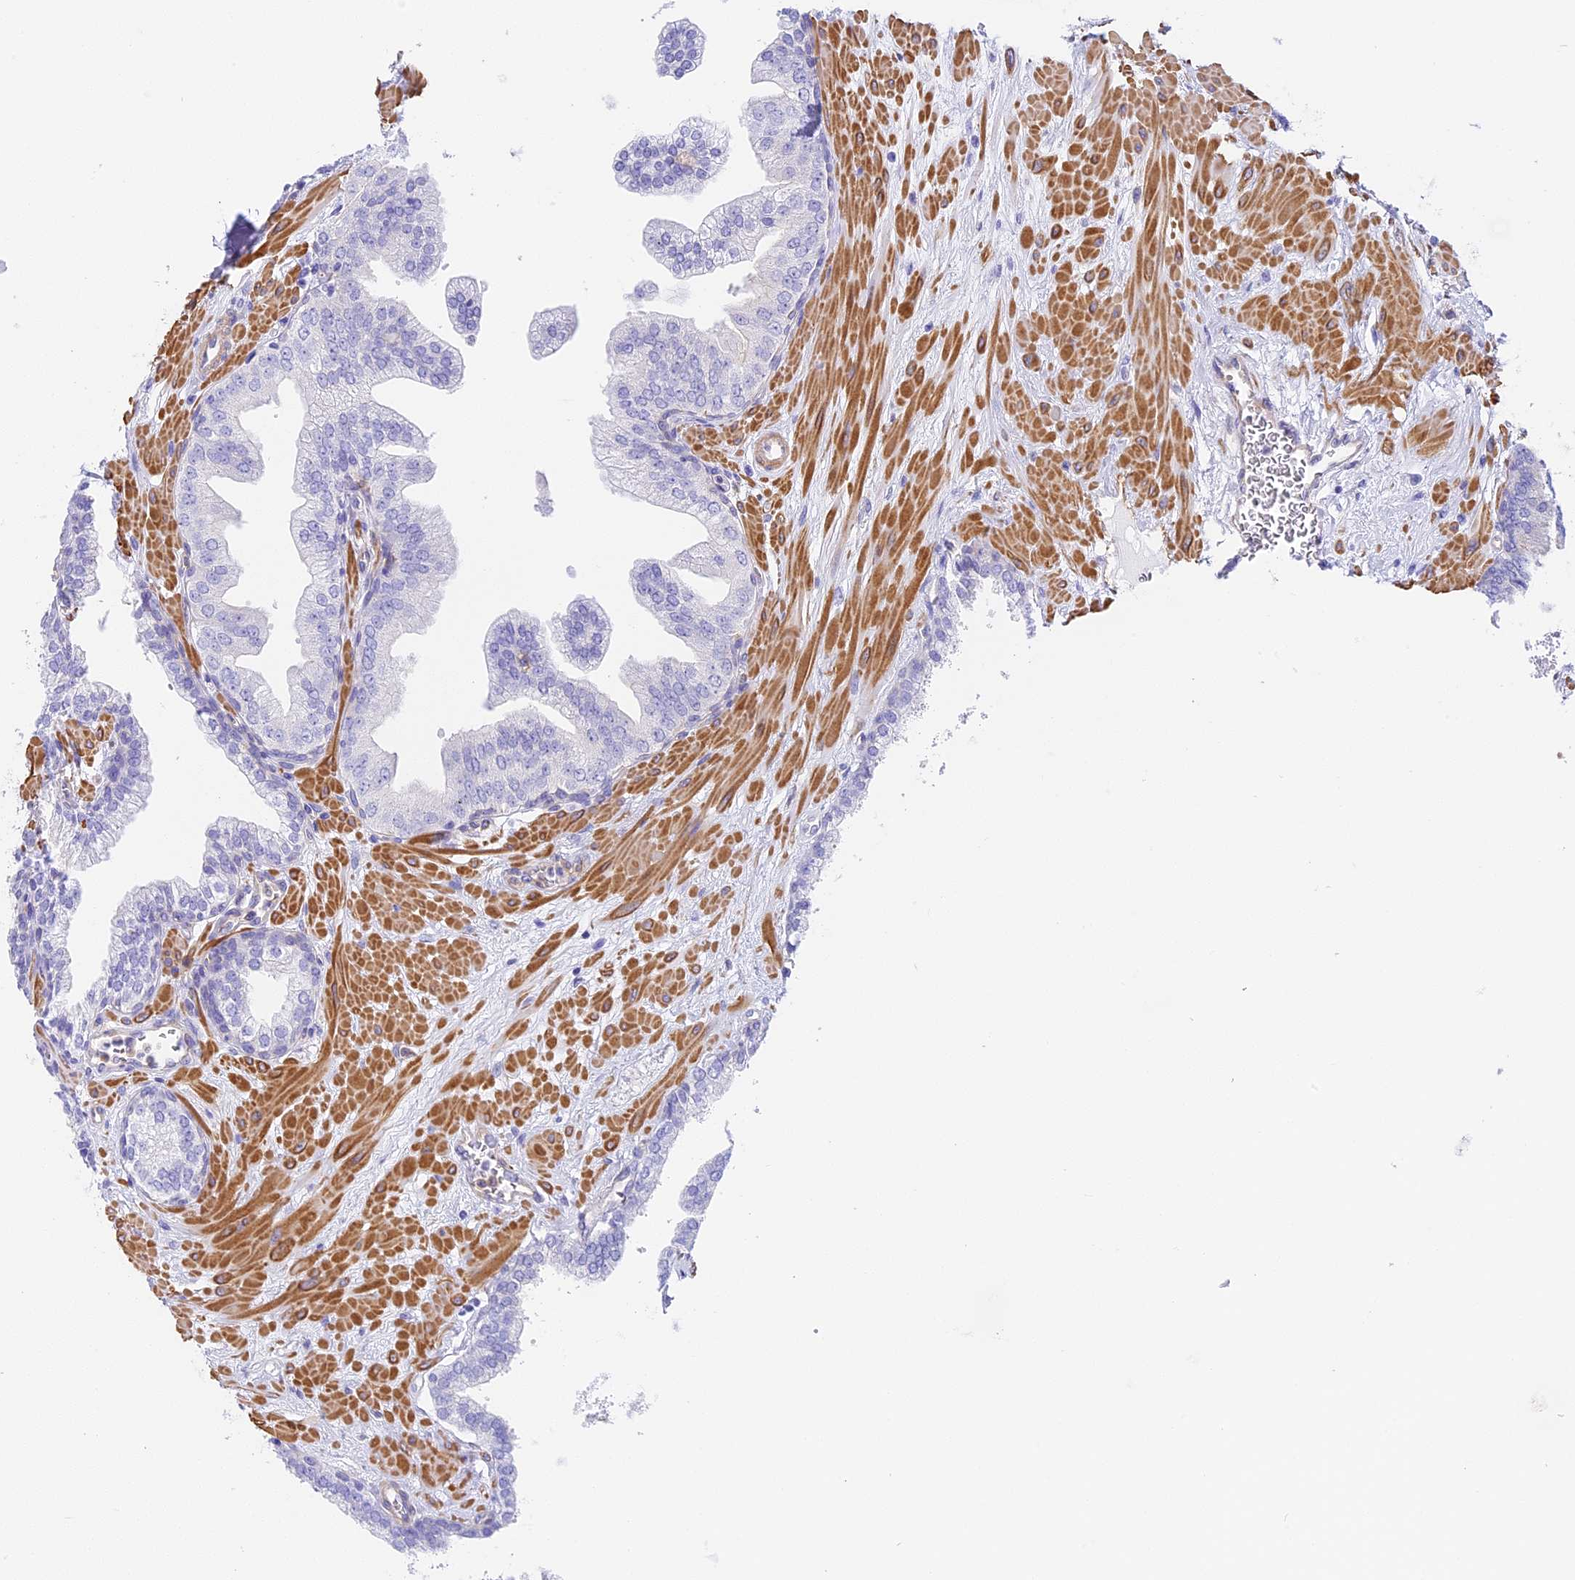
{"staining": {"intensity": "negative", "quantity": "none", "location": "none"}, "tissue": "prostate", "cell_type": "Glandular cells", "image_type": "normal", "snomed": [{"axis": "morphology", "description": "Normal tissue, NOS"}, {"axis": "topography", "description": "Prostate"}], "caption": "An immunohistochemistry micrograph of unremarkable prostate is shown. There is no staining in glandular cells of prostate. (Brightfield microscopy of DAB (3,3'-diaminobenzidine) immunohistochemistry (IHC) at high magnification).", "gene": "HOMER3", "patient": {"sex": "male", "age": 60}}